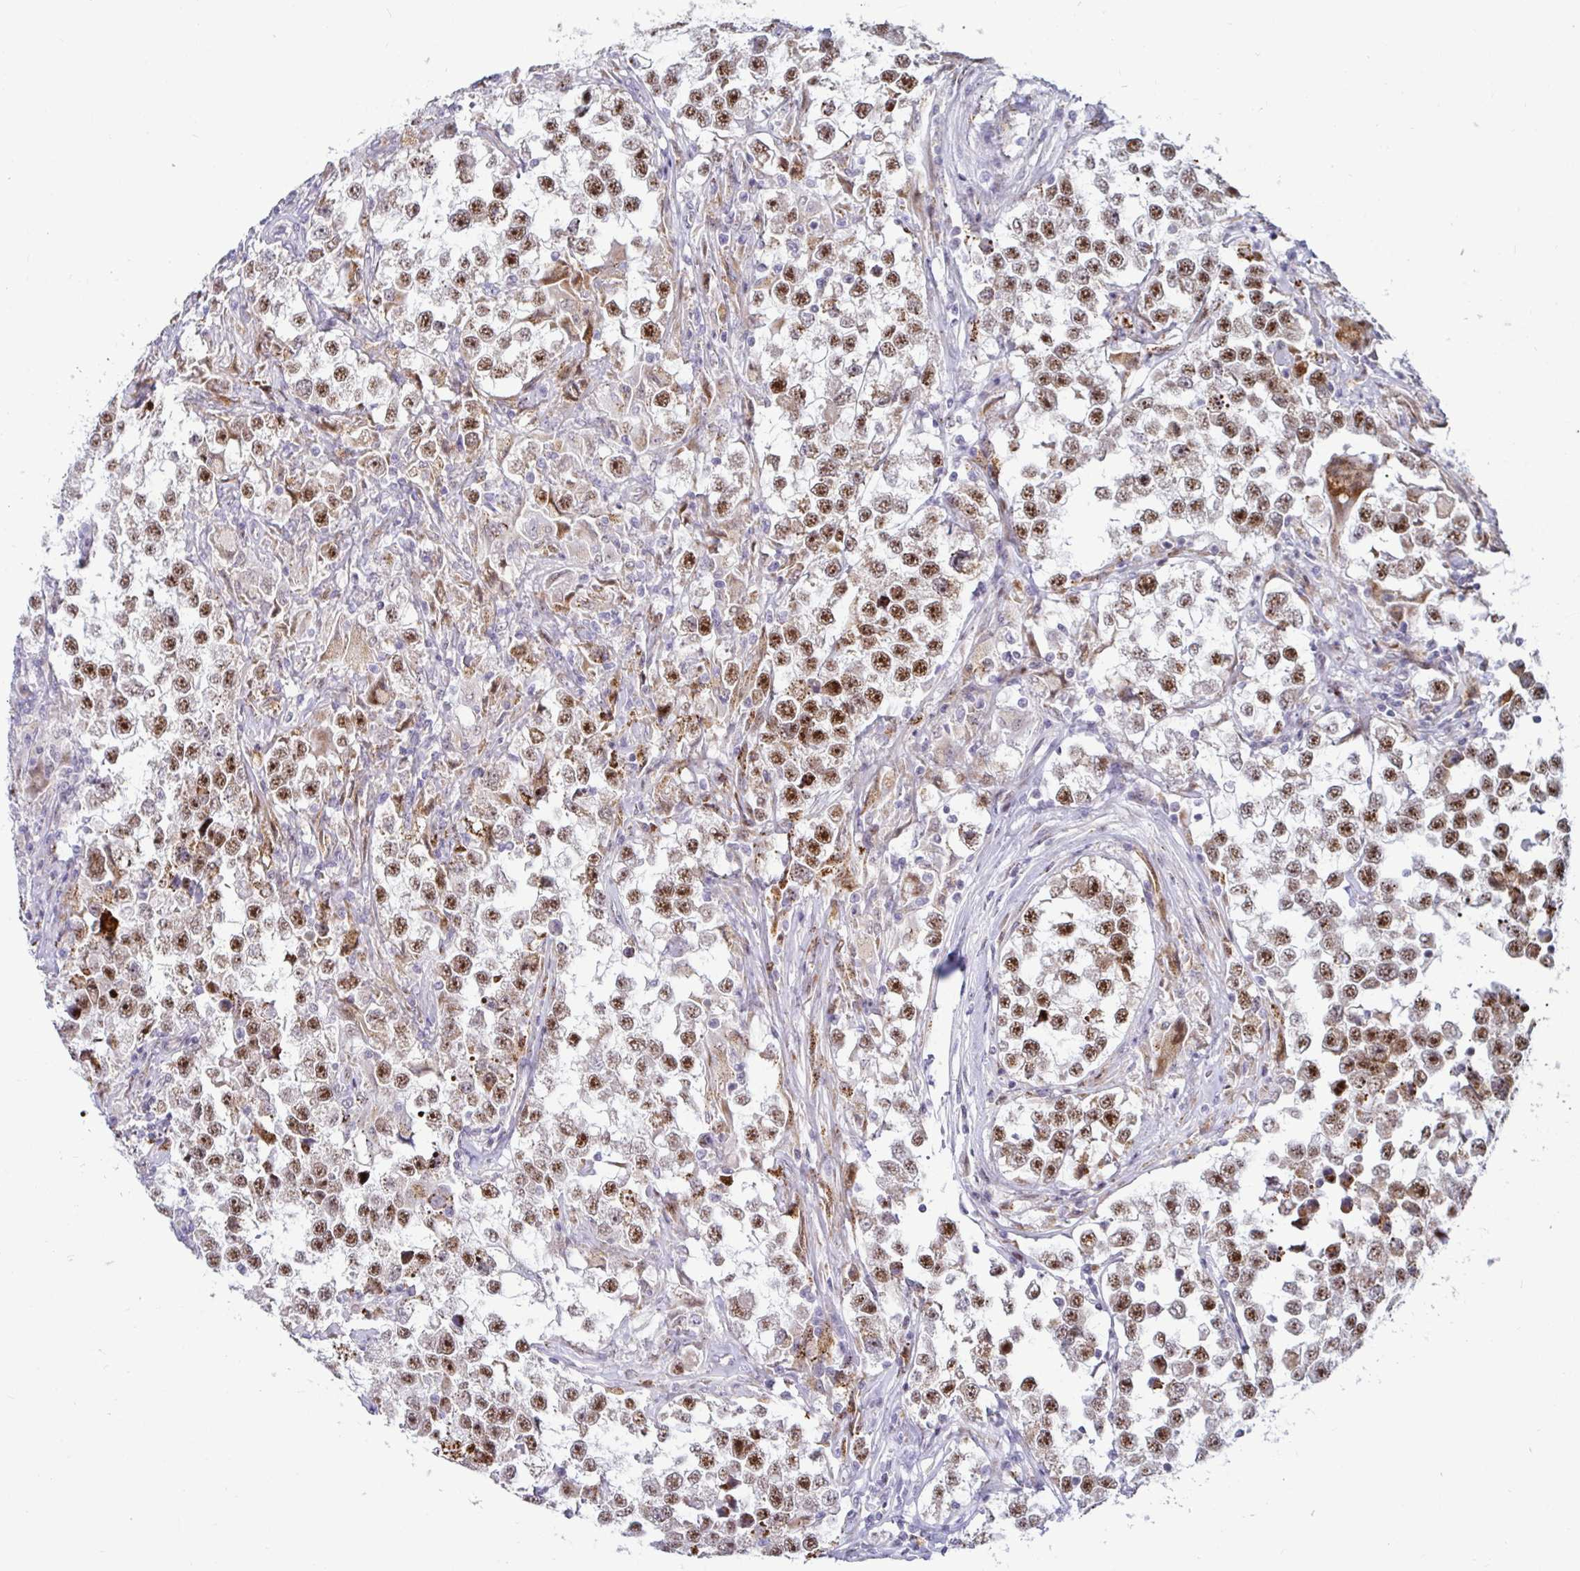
{"staining": {"intensity": "moderate", "quantity": ">75%", "location": "nuclear"}, "tissue": "testis cancer", "cell_type": "Tumor cells", "image_type": "cancer", "snomed": [{"axis": "morphology", "description": "Seminoma, NOS"}, {"axis": "topography", "description": "Testis"}], "caption": "IHC photomicrograph of testis cancer (seminoma) stained for a protein (brown), which demonstrates medium levels of moderate nuclear expression in approximately >75% of tumor cells.", "gene": "DZIP1", "patient": {"sex": "male", "age": 46}}